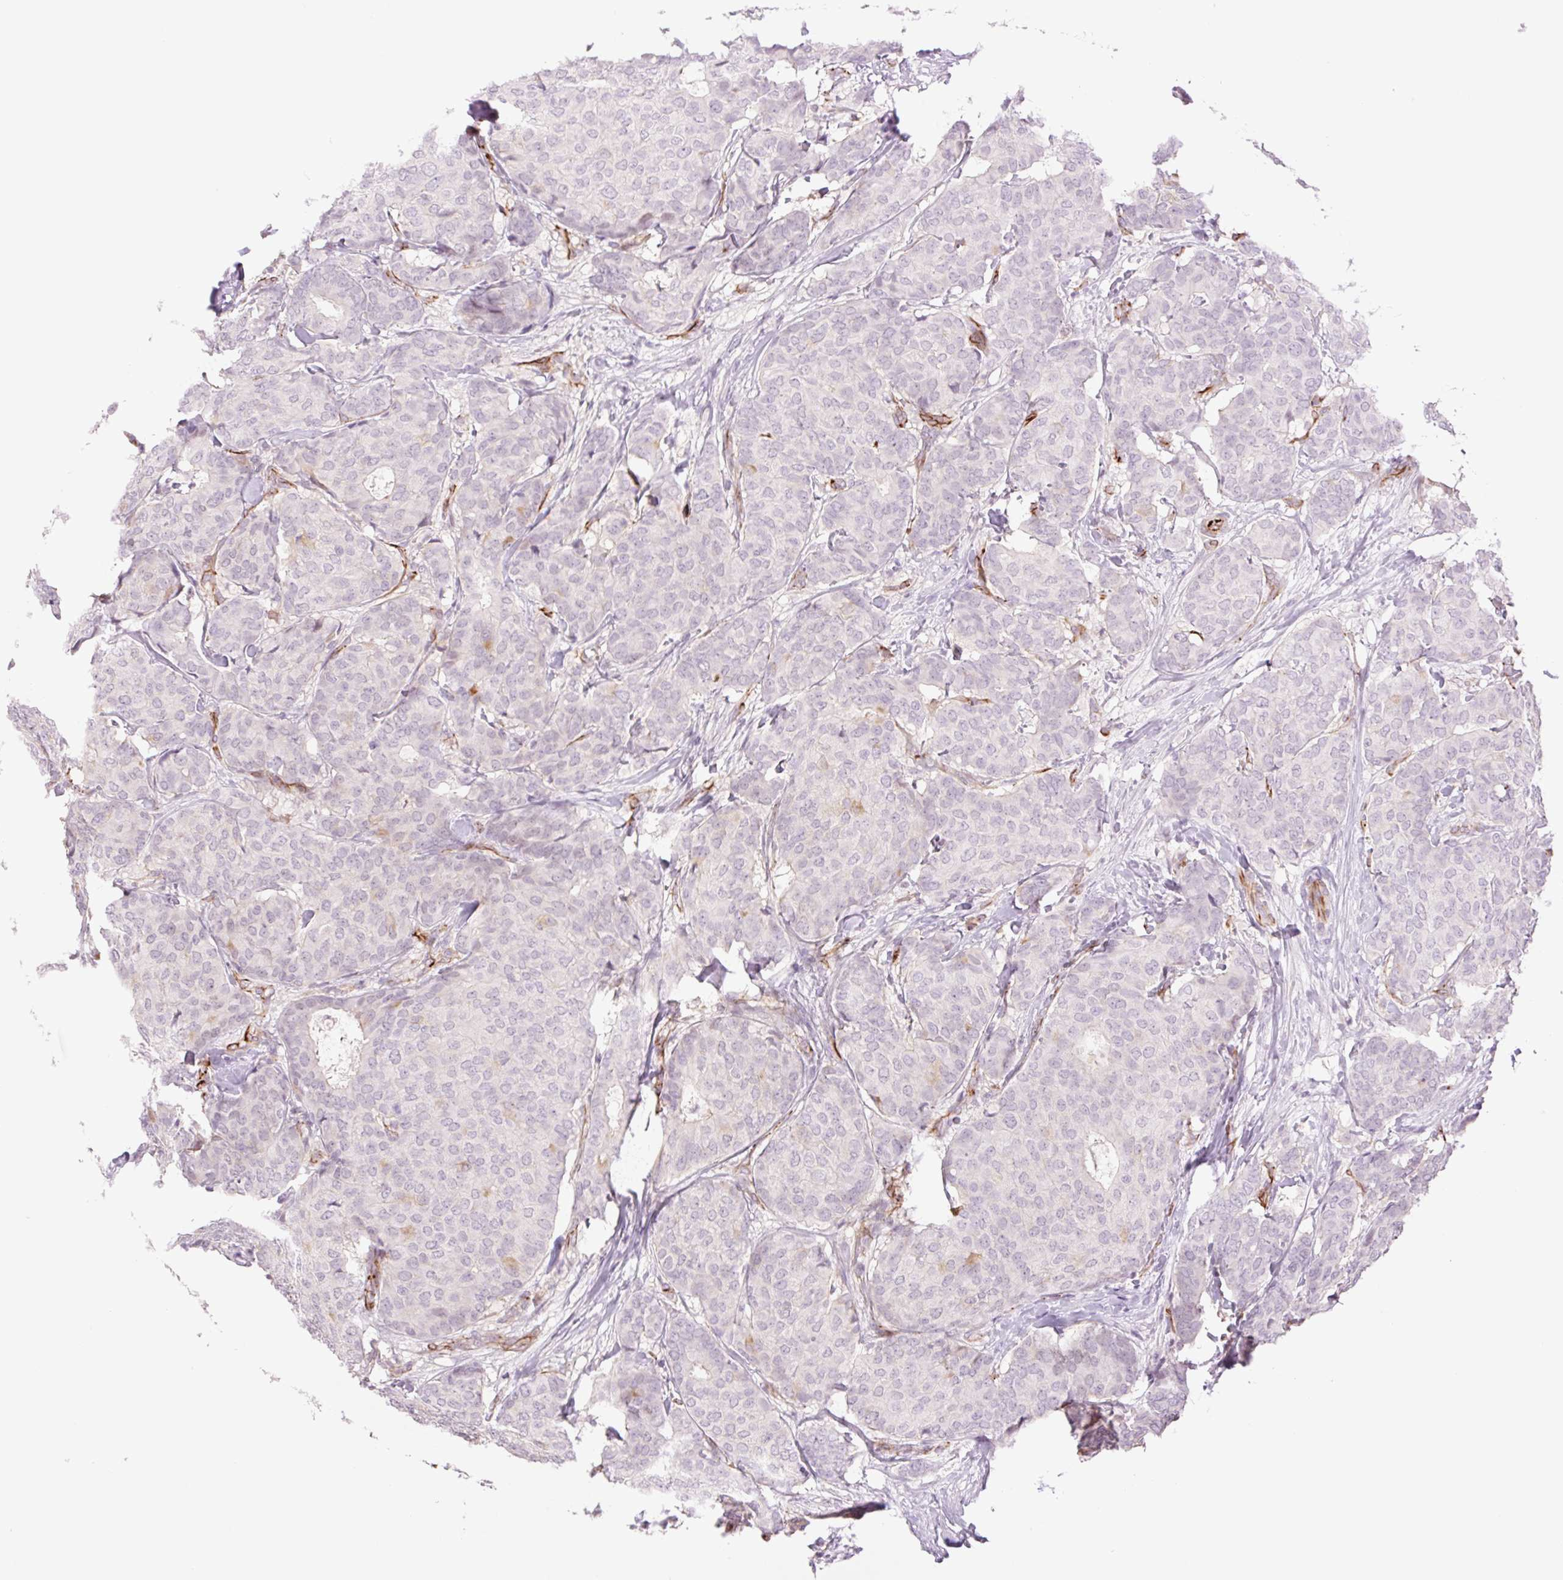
{"staining": {"intensity": "negative", "quantity": "none", "location": "none"}, "tissue": "breast cancer", "cell_type": "Tumor cells", "image_type": "cancer", "snomed": [{"axis": "morphology", "description": "Duct carcinoma"}, {"axis": "topography", "description": "Breast"}], "caption": "Tumor cells show no significant protein staining in breast cancer (invasive ductal carcinoma). The staining was performed using DAB to visualize the protein expression in brown, while the nuclei were stained in blue with hematoxylin (Magnification: 20x).", "gene": "ZFYVE21", "patient": {"sex": "female", "age": 75}}